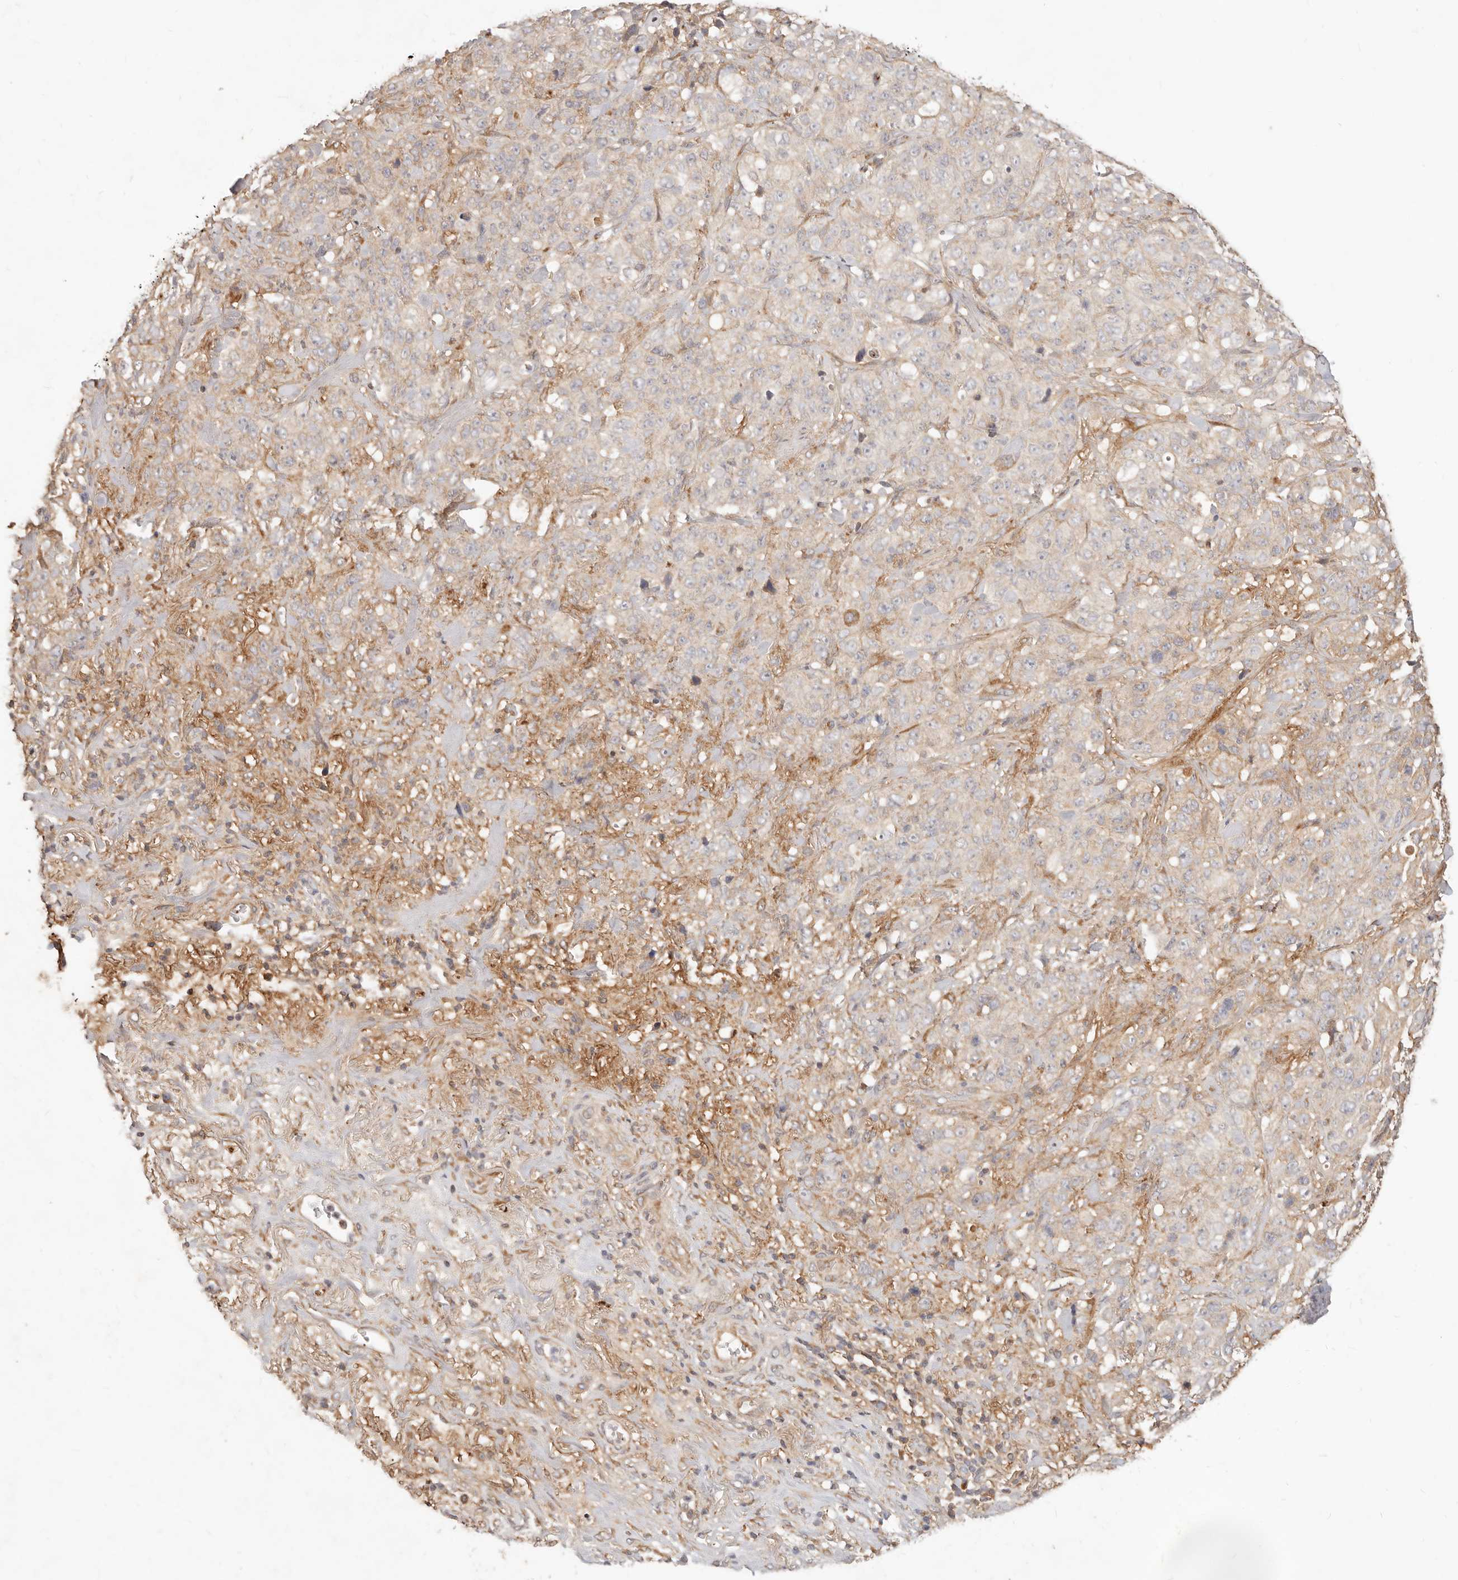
{"staining": {"intensity": "negative", "quantity": "none", "location": "none"}, "tissue": "stomach cancer", "cell_type": "Tumor cells", "image_type": "cancer", "snomed": [{"axis": "morphology", "description": "Adenocarcinoma, NOS"}, {"axis": "topography", "description": "Stomach"}], "caption": "A micrograph of stomach adenocarcinoma stained for a protein shows no brown staining in tumor cells. (Stains: DAB (3,3'-diaminobenzidine) immunohistochemistry (IHC) with hematoxylin counter stain, Microscopy: brightfield microscopy at high magnification).", "gene": "UBXN10", "patient": {"sex": "male", "age": 48}}